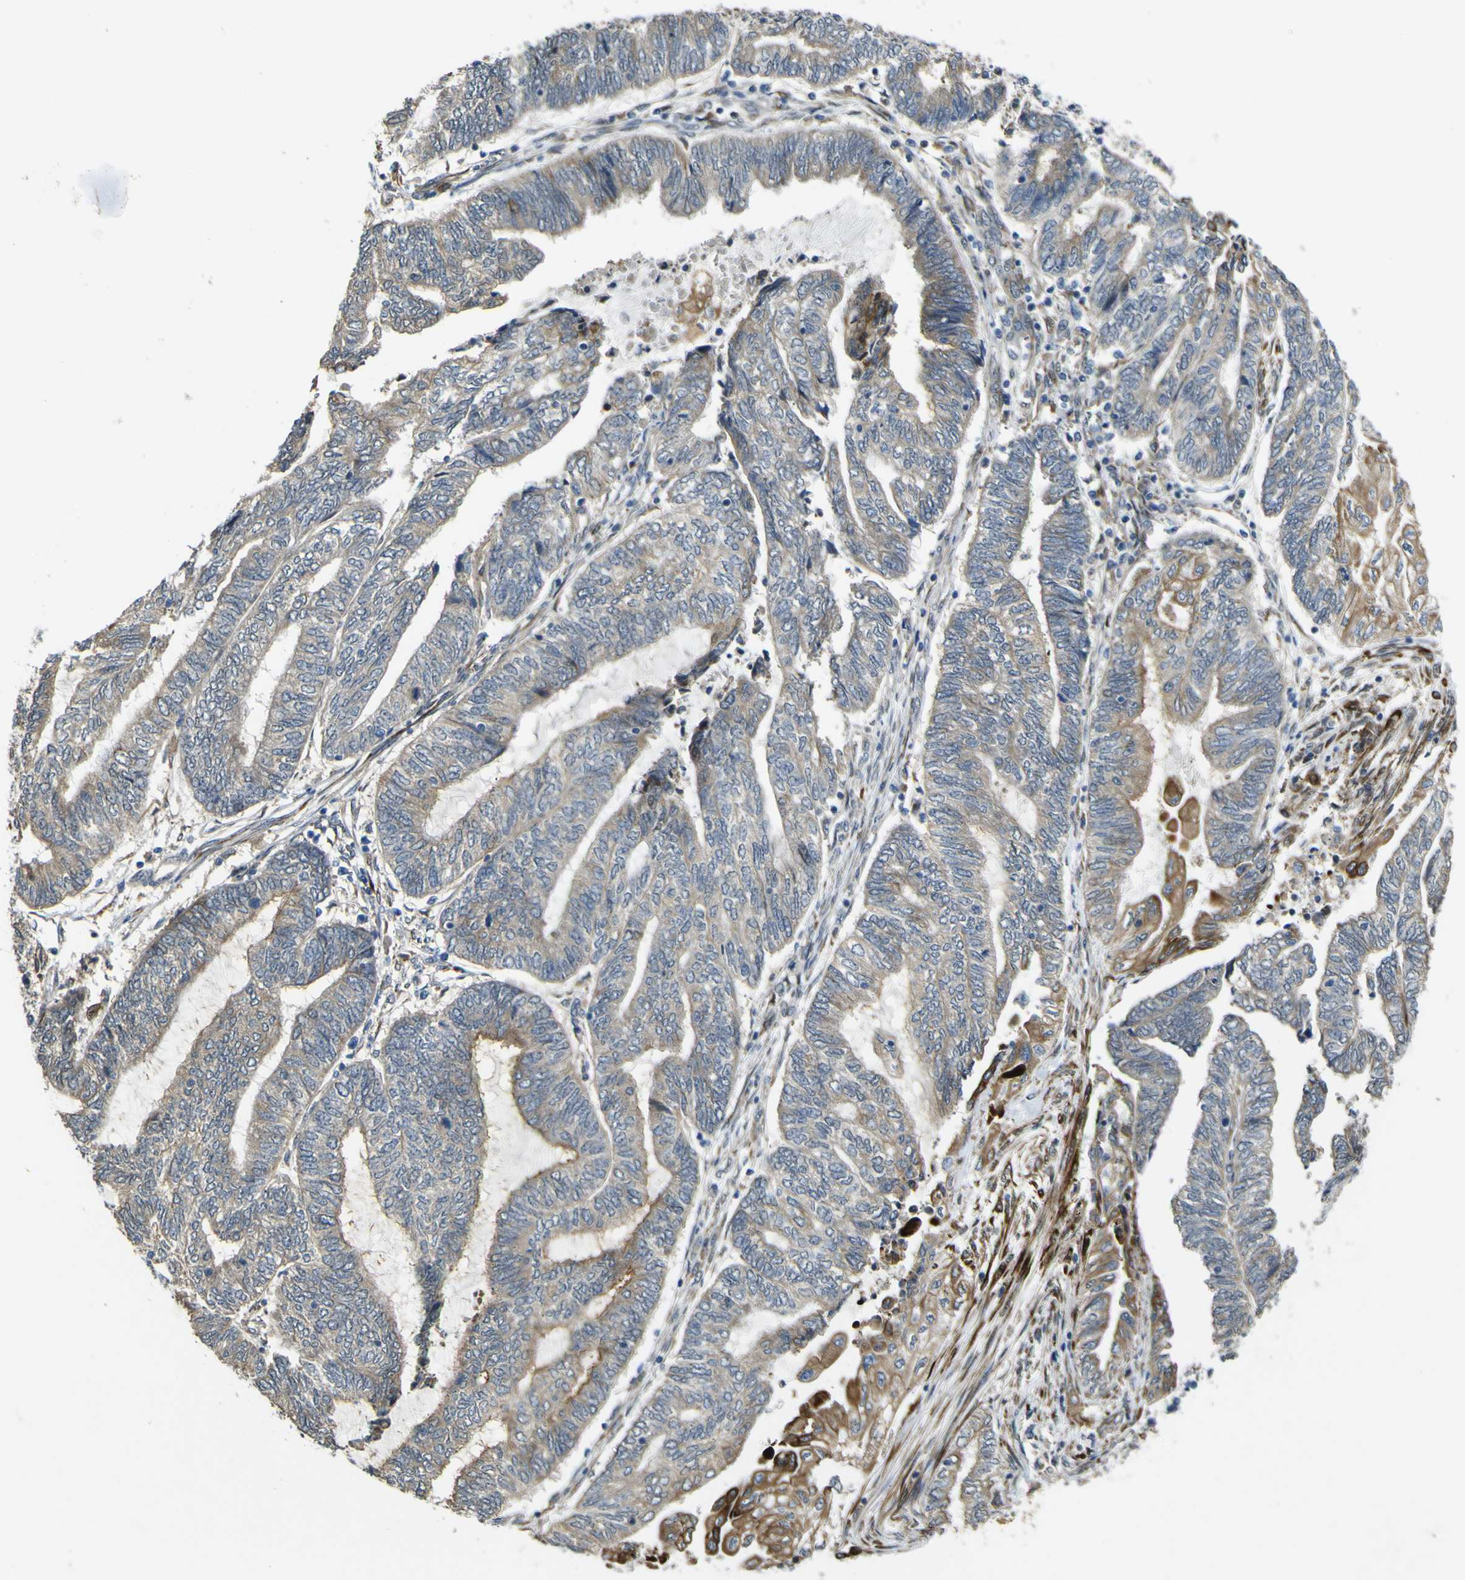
{"staining": {"intensity": "moderate", "quantity": "25%-75%", "location": "cytoplasmic/membranous"}, "tissue": "endometrial cancer", "cell_type": "Tumor cells", "image_type": "cancer", "snomed": [{"axis": "morphology", "description": "Adenocarcinoma, NOS"}, {"axis": "topography", "description": "Uterus"}, {"axis": "topography", "description": "Endometrium"}], "caption": "An immunohistochemistry (IHC) photomicrograph of tumor tissue is shown. Protein staining in brown shows moderate cytoplasmic/membranous positivity in endometrial cancer (adenocarcinoma) within tumor cells. (DAB = brown stain, brightfield microscopy at high magnification).", "gene": "LBHD1", "patient": {"sex": "female", "age": 70}}